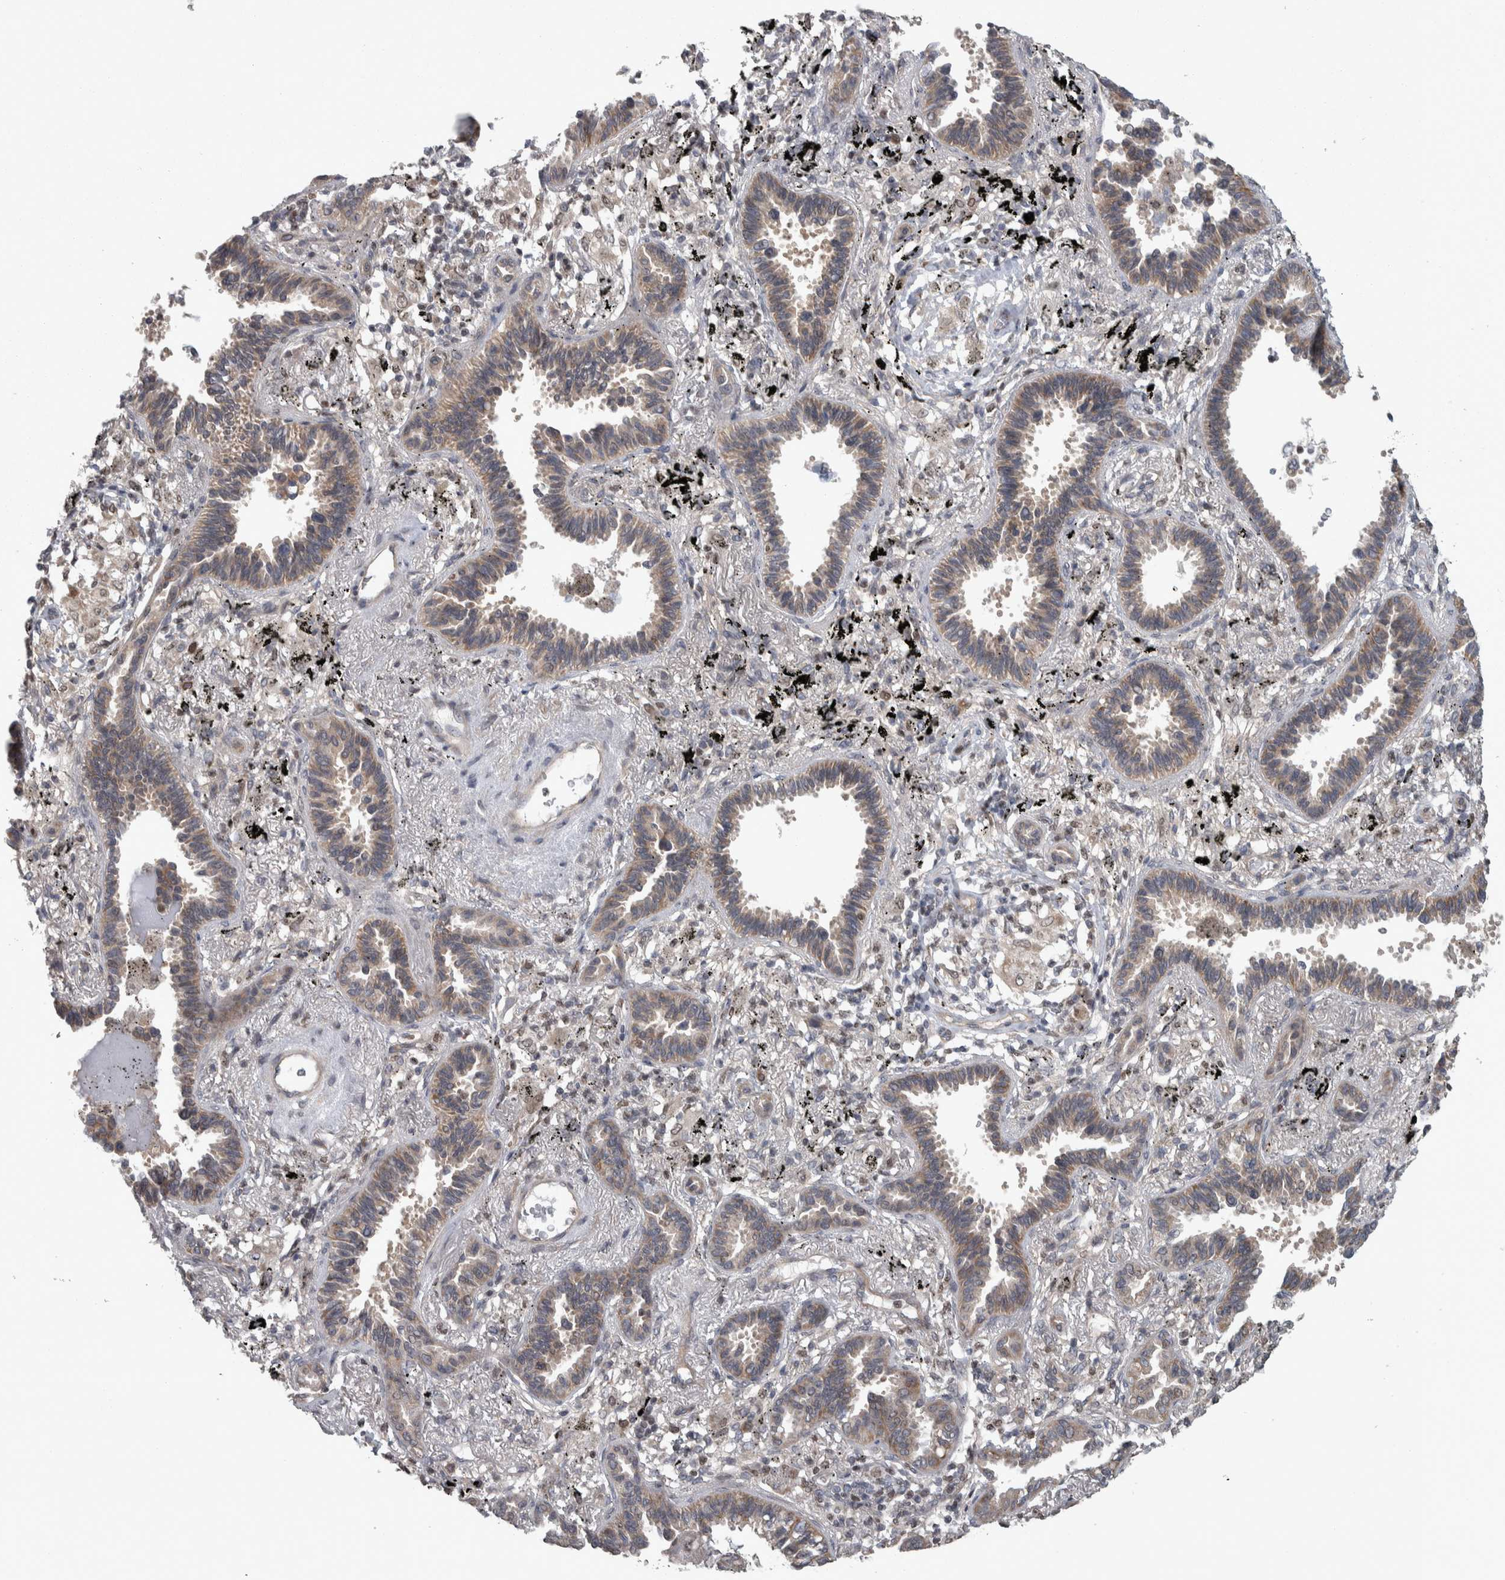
{"staining": {"intensity": "weak", "quantity": ">75%", "location": "cytoplasmic/membranous"}, "tissue": "lung cancer", "cell_type": "Tumor cells", "image_type": "cancer", "snomed": [{"axis": "morphology", "description": "Adenocarcinoma, NOS"}, {"axis": "topography", "description": "Lung"}], "caption": "Lung cancer (adenocarcinoma) tissue exhibits weak cytoplasmic/membranous staining in about >75% of tumor cells, visualized by immunohistochemistry. The staining was performed using DAB (3,3'-diaminobenzidine), with brown indicating positive protein expression. Nuclei are stained blue with hematoxylin.", "gene": "CWC27", "patient": {"sex": "male", "age": 59}}